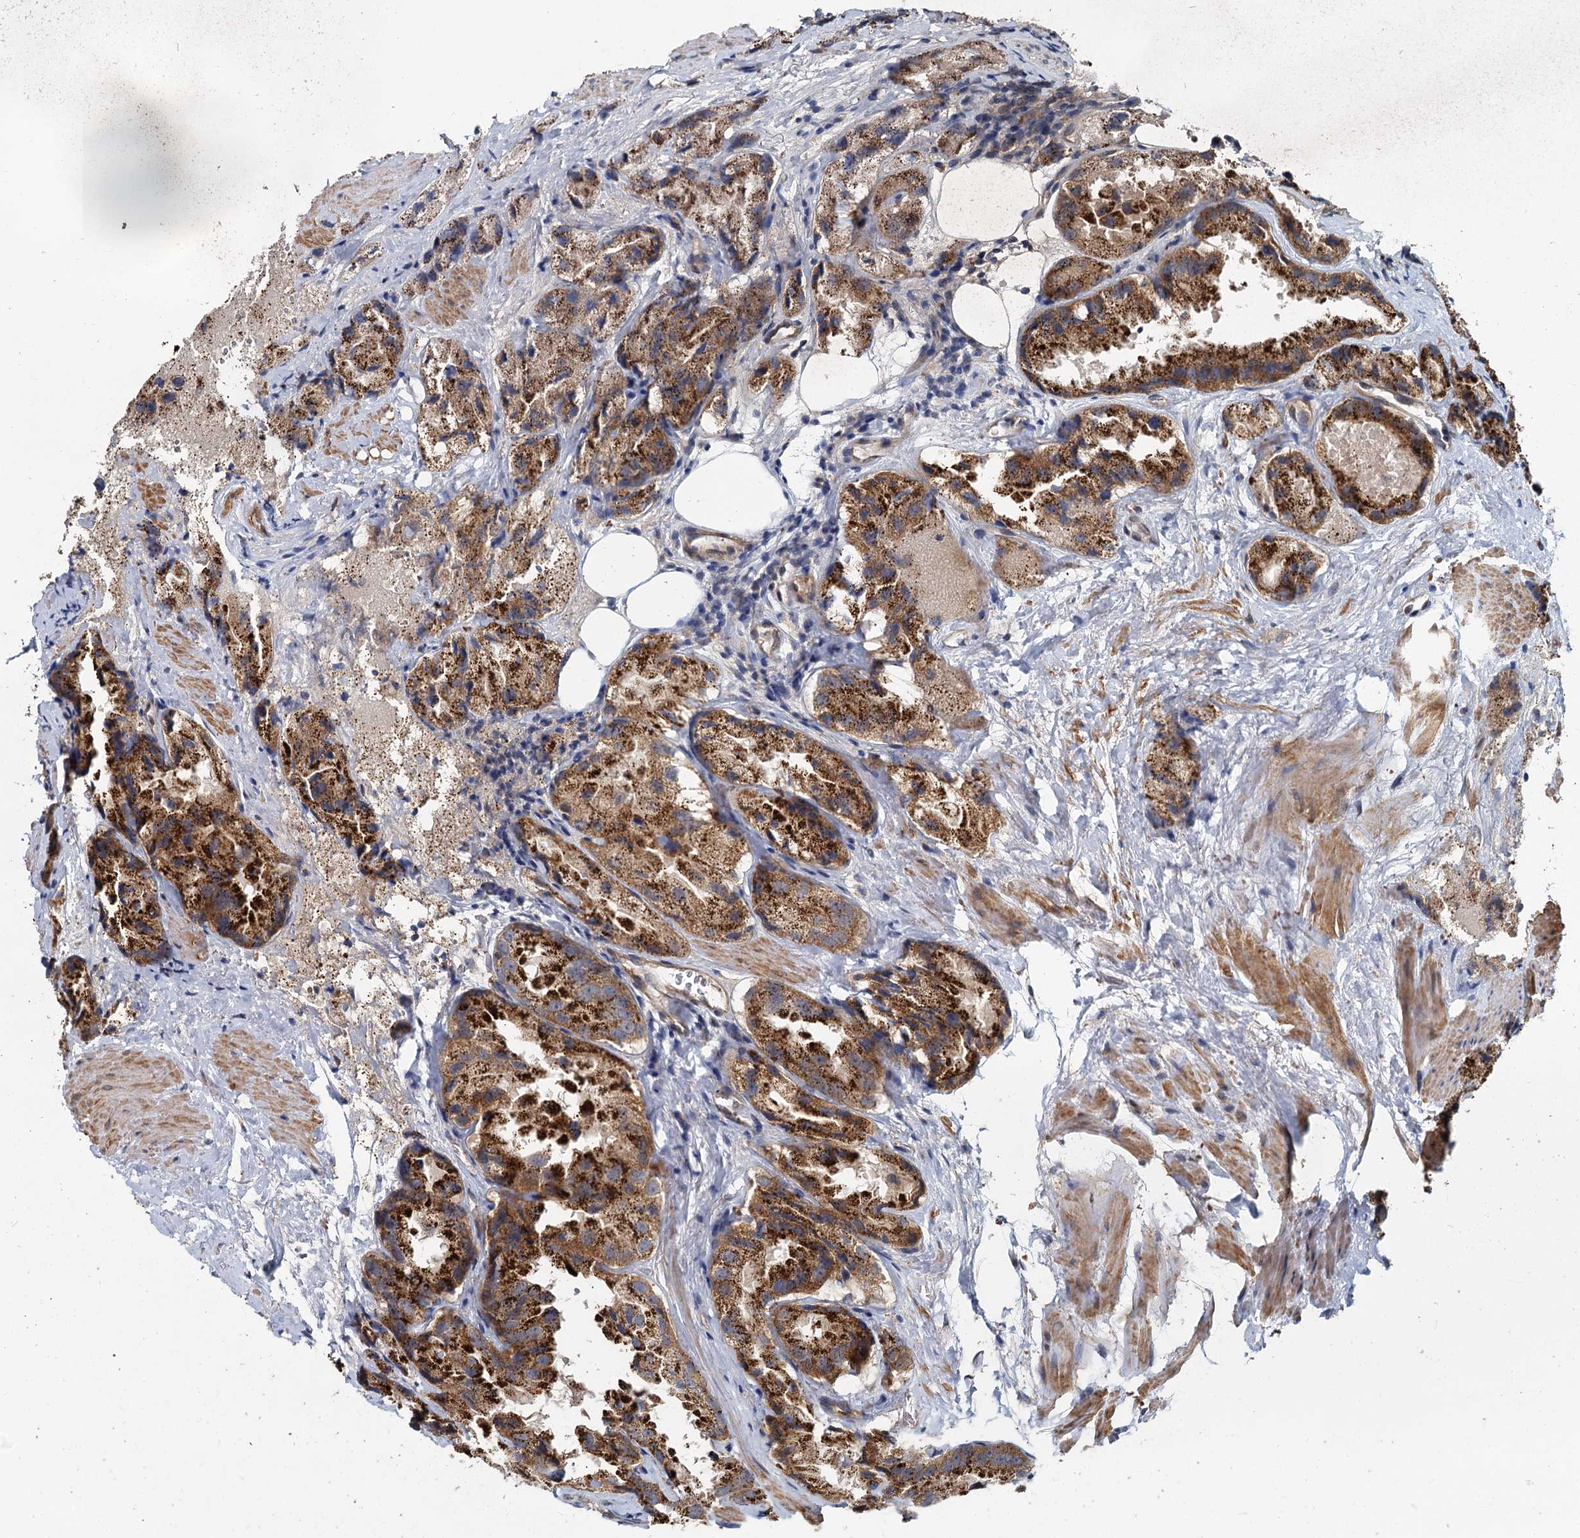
{"staining": {"intensity": "strong", "quantity": ">75%", "location": "cytoplasmic/membranous"}, "tissue": "prostate cancer", "cell_type": "Tumor cells", "image_type": "cancer", "snomed": [{"axis": "morphology", "description": "Adenocarcinoma, High grade"}, {"axis": "topography", "description": "Prostate"}], "caption": "Protein expression by immunohistochemistry (IHC) exhibits strong cytoplasmic/membranous positivity in about >75% of tumor cells in prostate cancer (adenocarcinoma (high-grade)). (brown staining indicates protein expression, while blue staining denotes nuclei).", "gene": "ADCY2", "patient": {"sex": "male", "age": 66}}